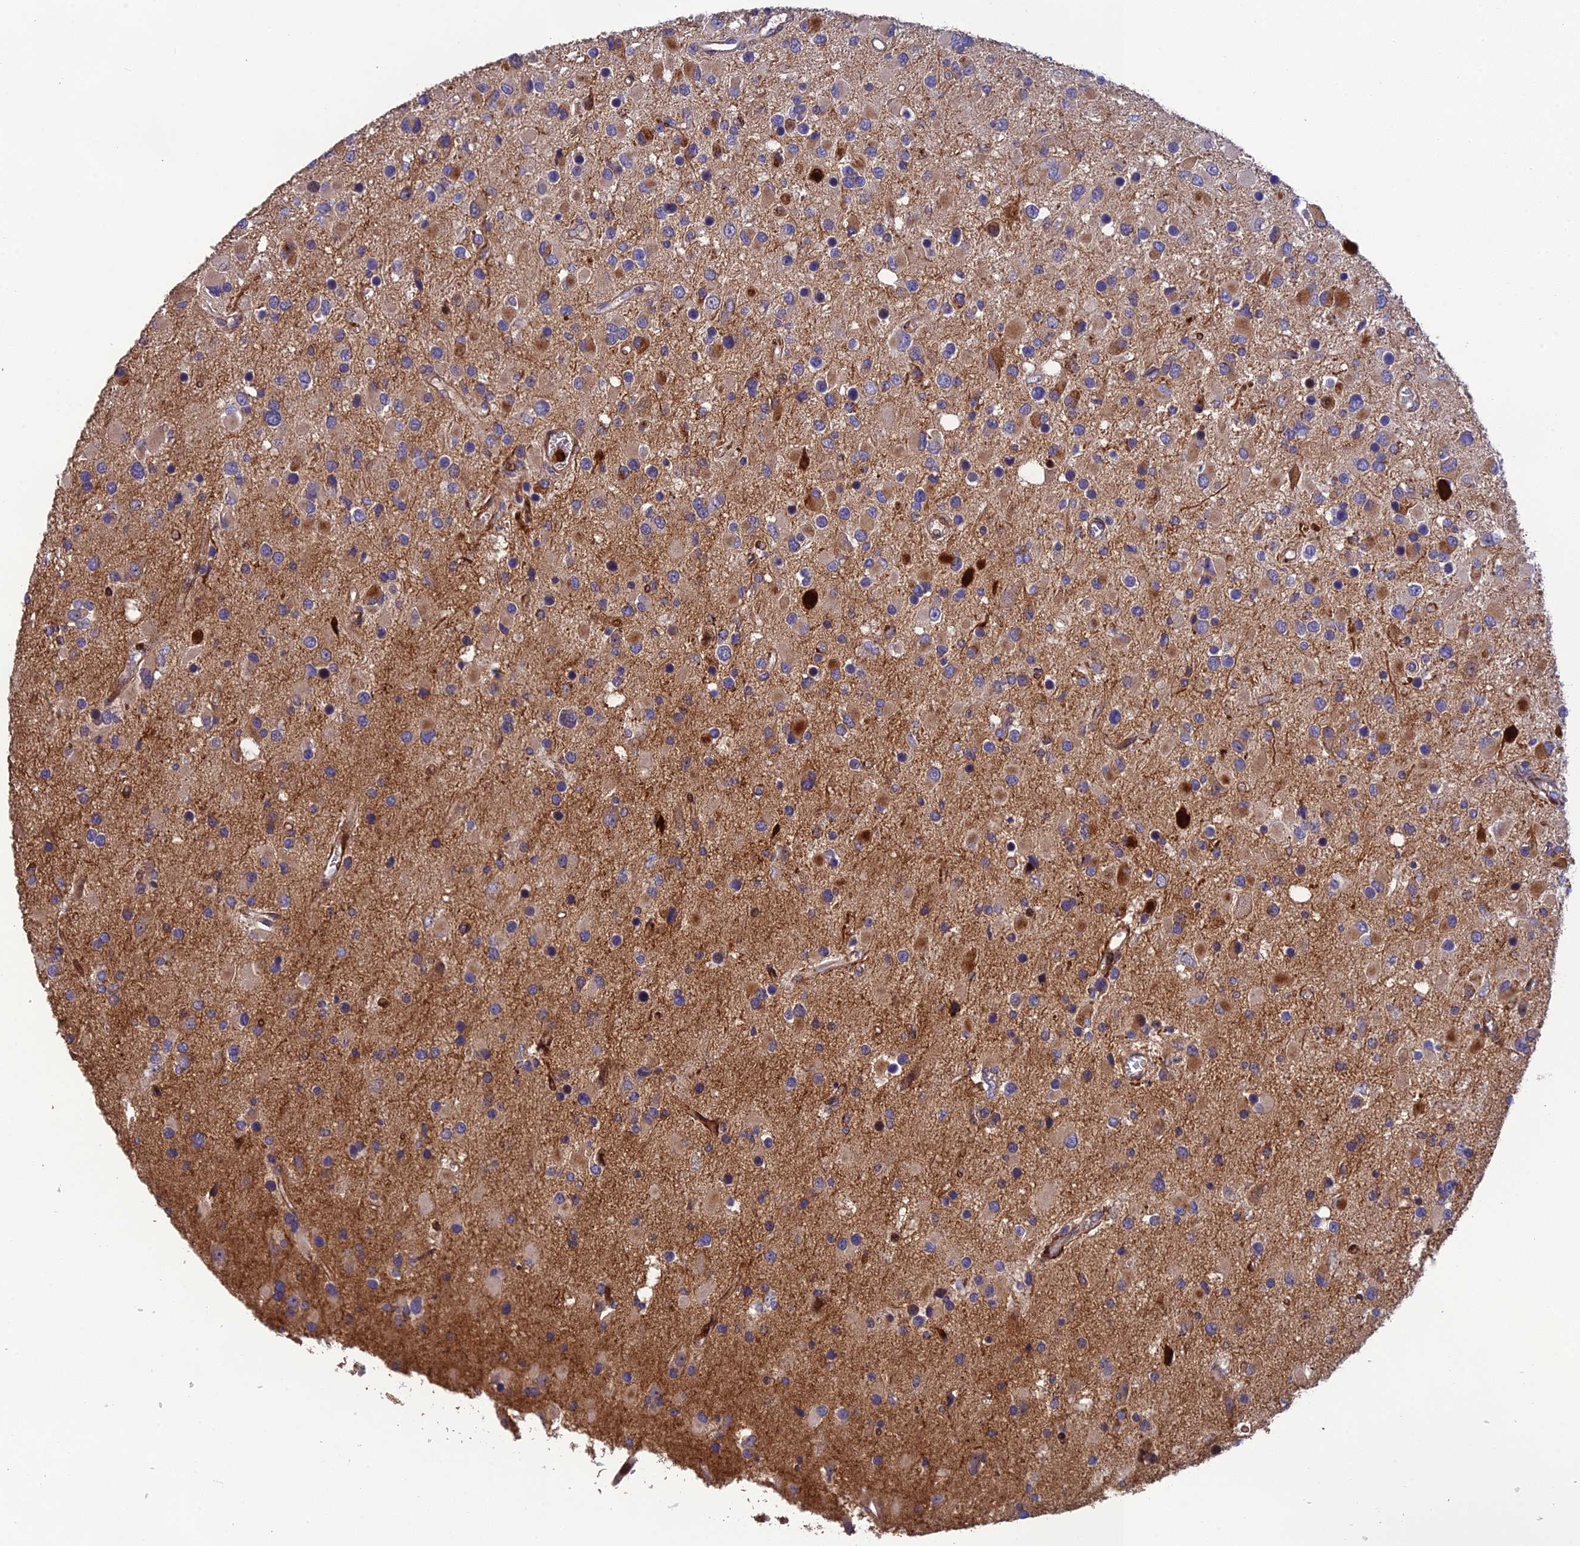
{"staining": {"intensity": "moderate", "quantity": "<25%", "location": "cytoplasmic/membranous"}, "tissue": "glioma", "cell_type": "Tumor cells", "image_type": "cancer", "snomed": [{"axis": "morphology", "description": "Glioma, malignant, High grade"}, {"axis": "topography", "description": "Brain"}], "caption": "Protein analysis of malignant glioma (high-grade) tissue reveals moderate cytoplasmic/membranous staining in about <25% of tumor cells. The staining was performed using DAB, with brown indicating positive protein expression. Nuclei are stained blue with hematoxylin.", "gene": "CPSF4L", "patient": {"sex": "male", "age": 53}}